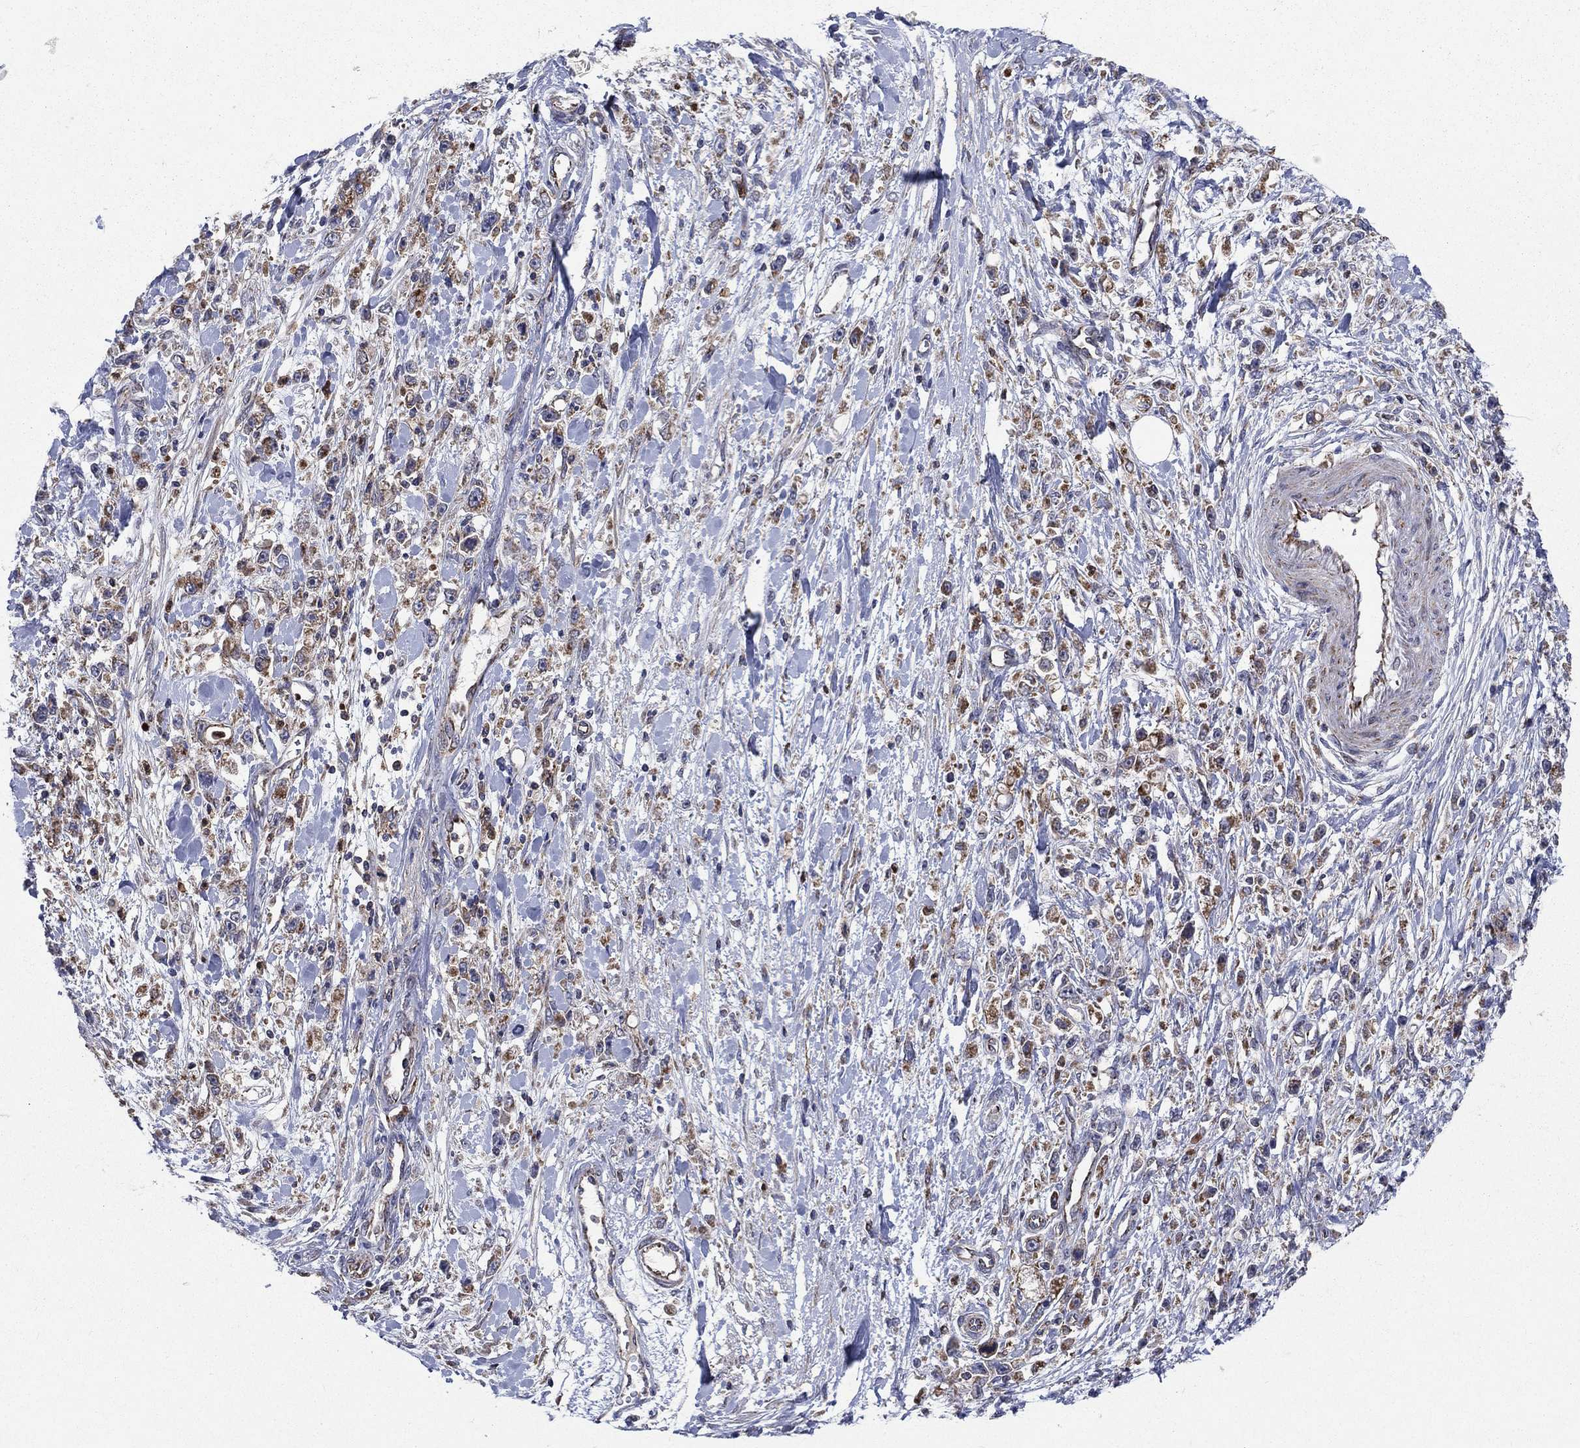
{"staining": {"intensity": "moderate", "quantity": "25%-75%", "location": "cytoplasmic/membranous"}, "tissue": "stomach cancer", "cell_type": "Tumor cells", "image_type": "cancer", "snomed": [{"axis": "morphology", "description": "Adenocarcinoma, NOS"}, {"axis": "topography", "description": "Stomach"}], "caption": "Protein expression analysis of human stomach cancer reveals moderate cytoplasmic/membranous expression in about 25%-75% of tumor cells. The staining was performed using DAB (3,3'-diaminobenzidine) to visualize the protein expression in brown, while the nuclei were stained in blue with hematoxylin (Magnification: 20x).", "gene": "RNF19B", "patient": {"sex": "female", "age": 59}}